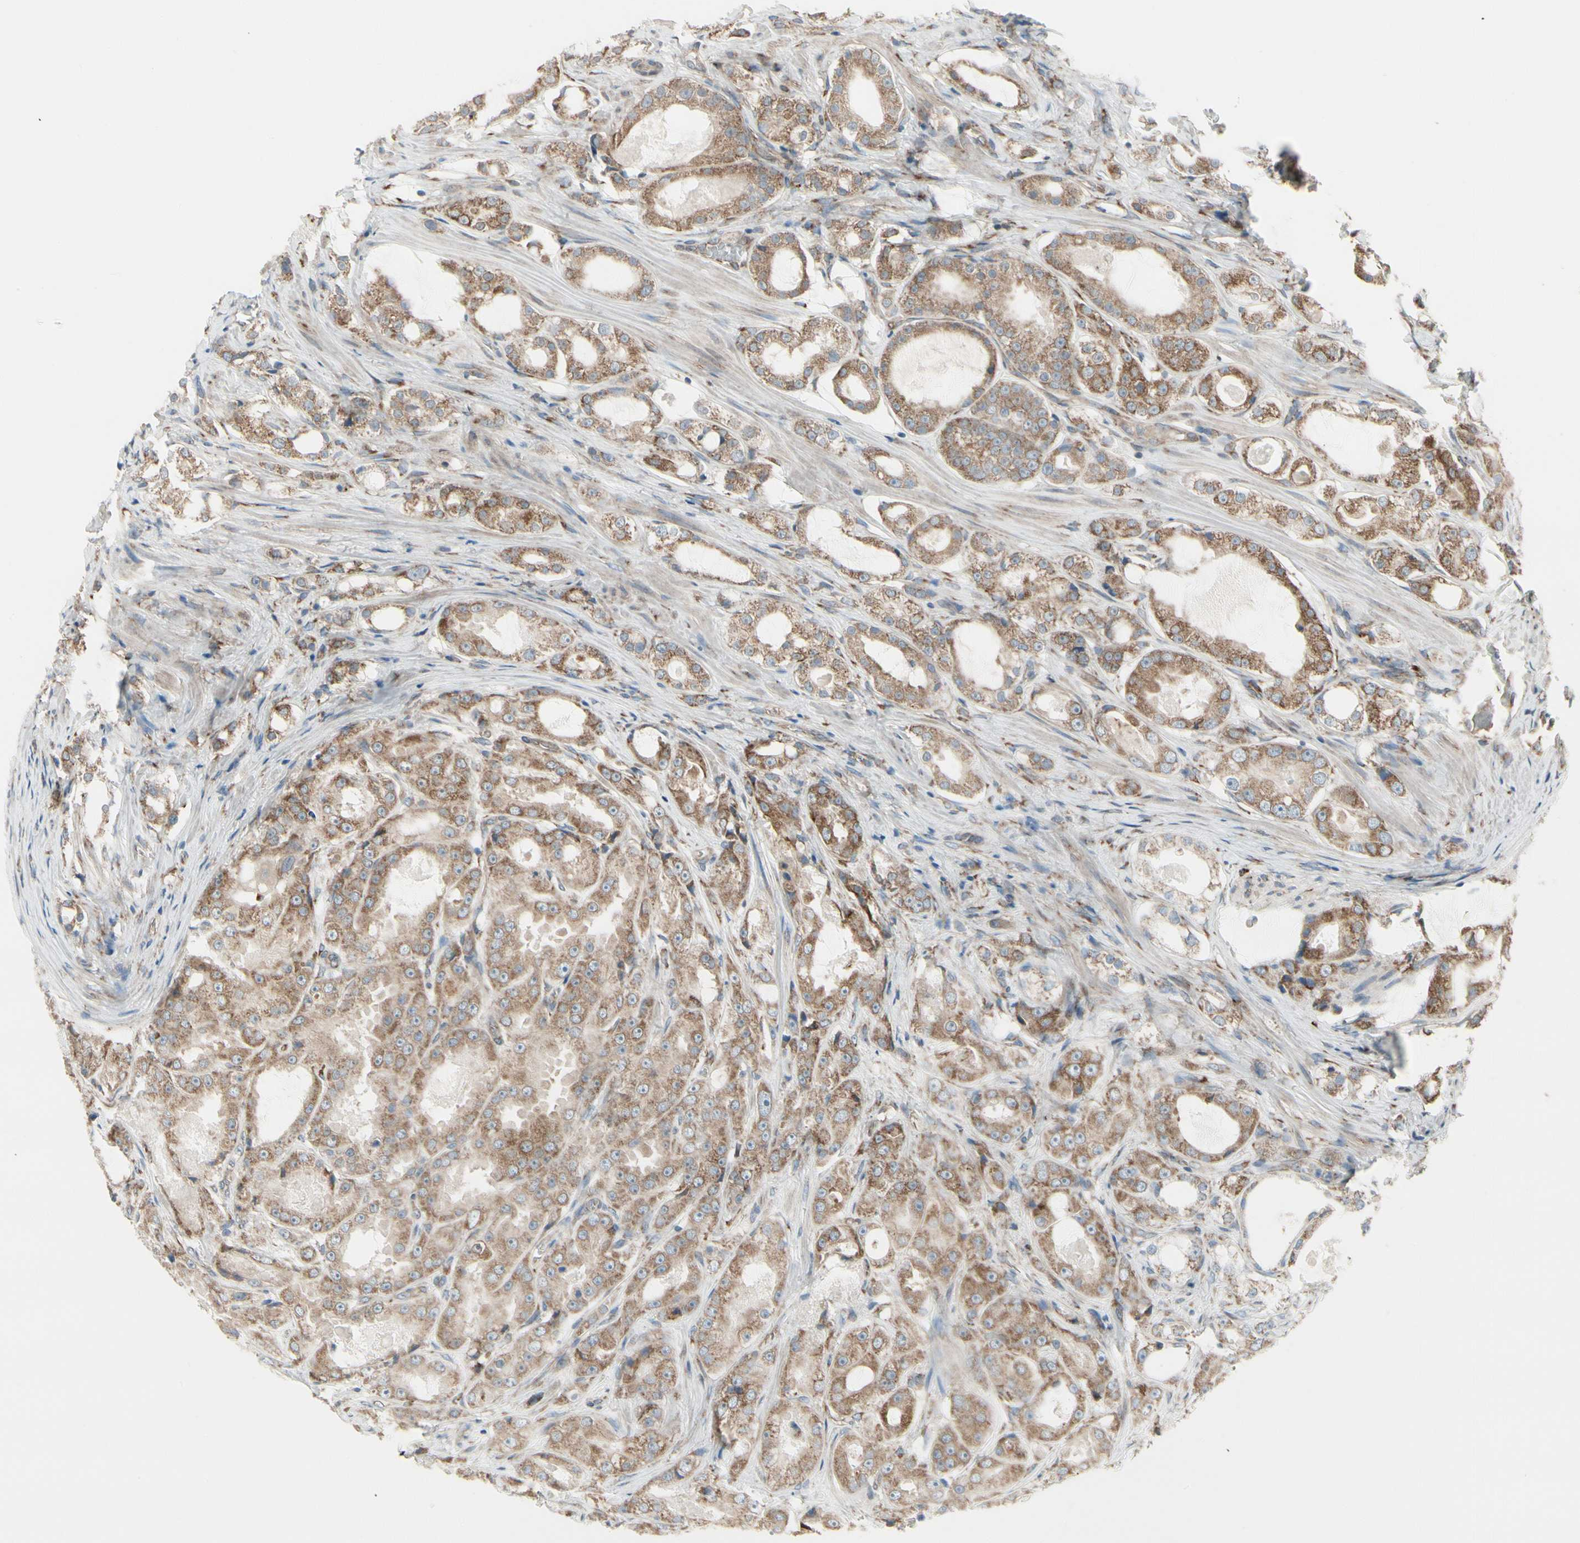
{"staining": {"intensity": "moderate", "quantity": ">75%", "location": "cytoplasmic/membranous"}, "tissue": "prostate cancer", "cell_type": "Tumor cells", "image_type": "cancer", "snomed": [{"axis": "morphology", "description": "Adenocarcinoma, High grade"}, {"axis": "topography", "description": "Prostate"}], "caption": "A histopathology image of human prostate cancer (high-grade adenocarcinoma) stained for a protein shows moderate cytoplasmic/membranous brown staining in tumor cells.", "gene": "FNDC3A", "patient": {"sex": "male", "age": 73}}